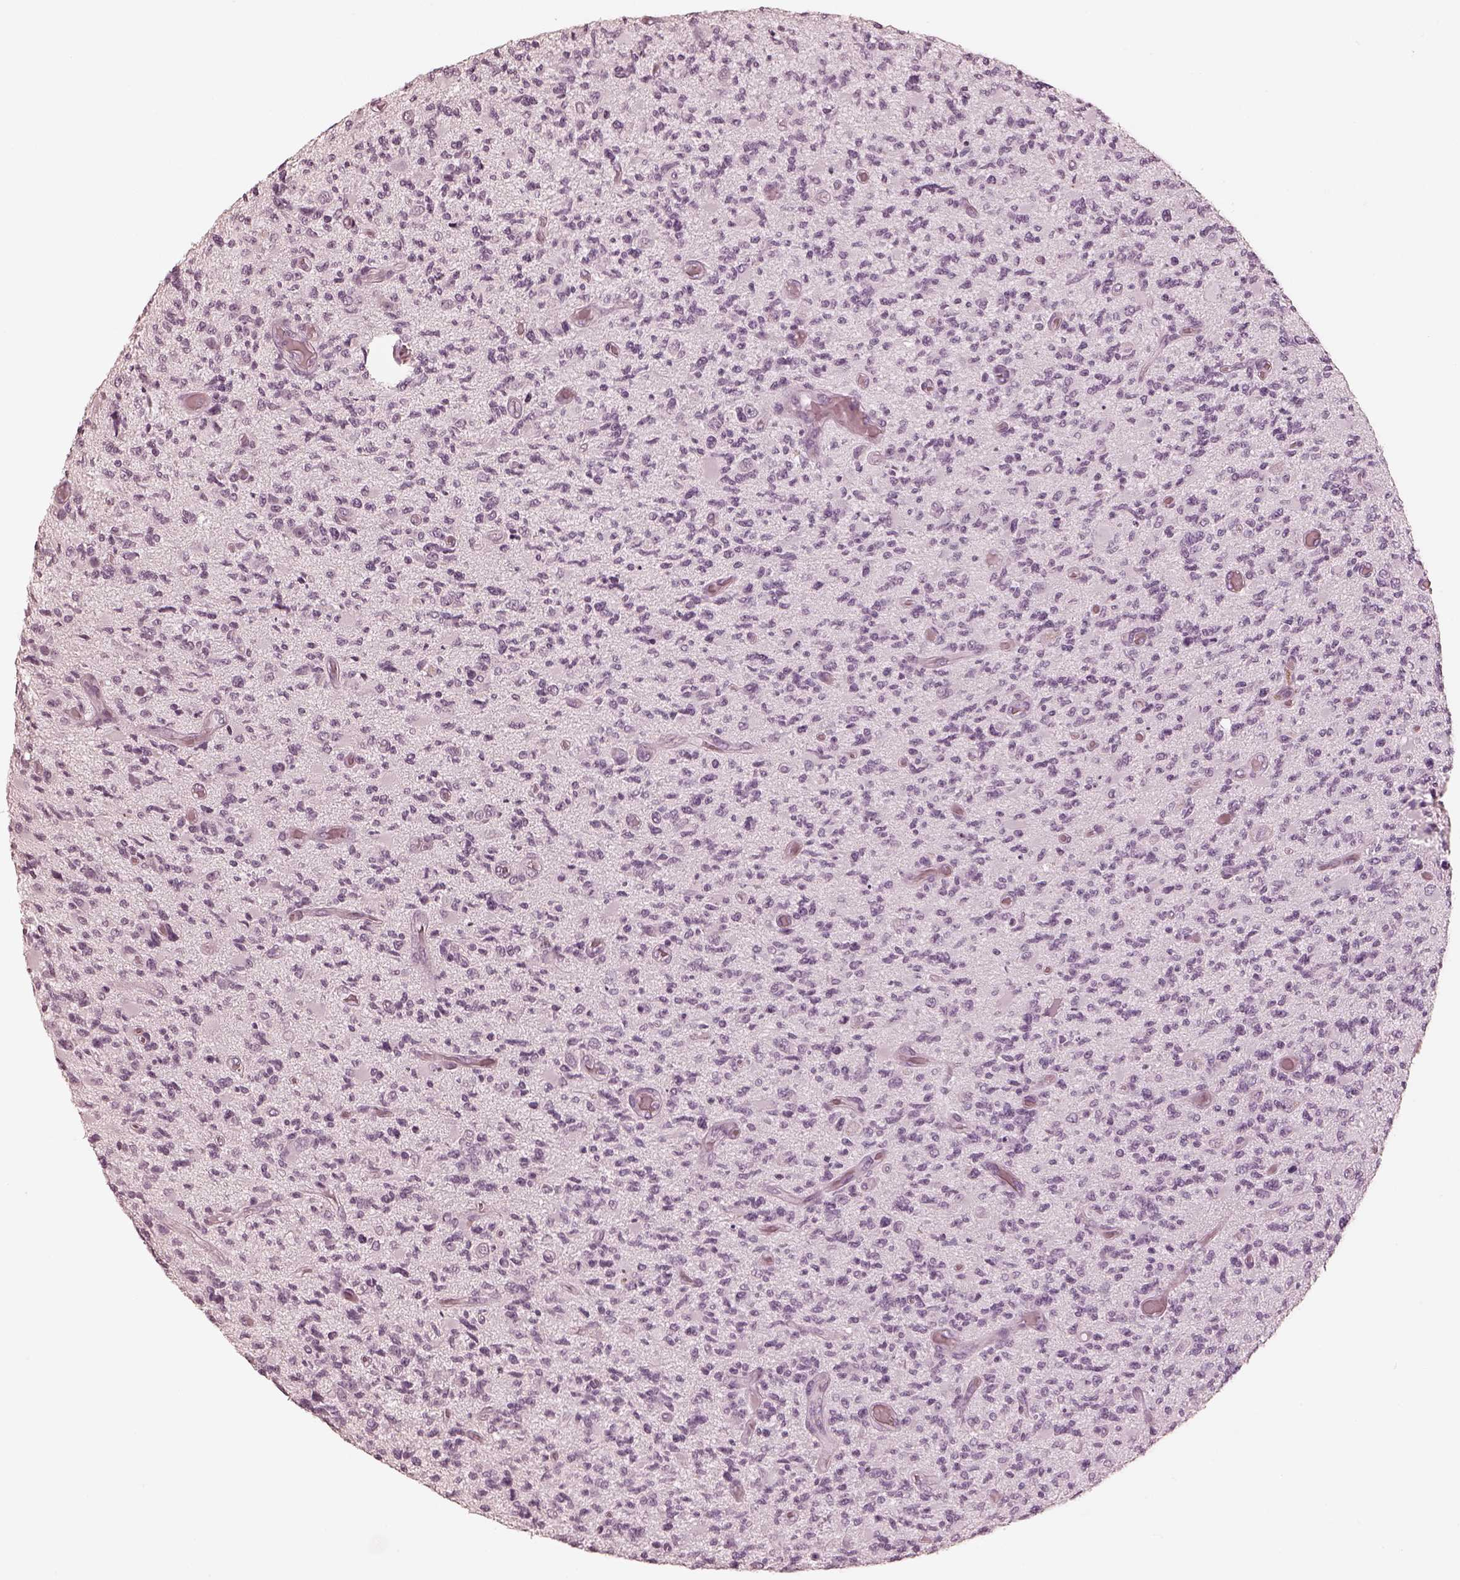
{"staining": {"intensity": "negative", "quantity": "none", "location": "none"}, "tissue": "glioma", "cell_type": "Tumor cells", "image_type": "cancer", "snomed": [{"axis": "morphology", "description": "Glioma, malignant, High grade"}, {"axis": "topography", "description": "Brain"}], "caption": "A histopathology image of human malignant high-grade glioma is negative for staining in tumor cells.", "gene": "CALR3", "patient": {"sex": "female", "age": 63}}